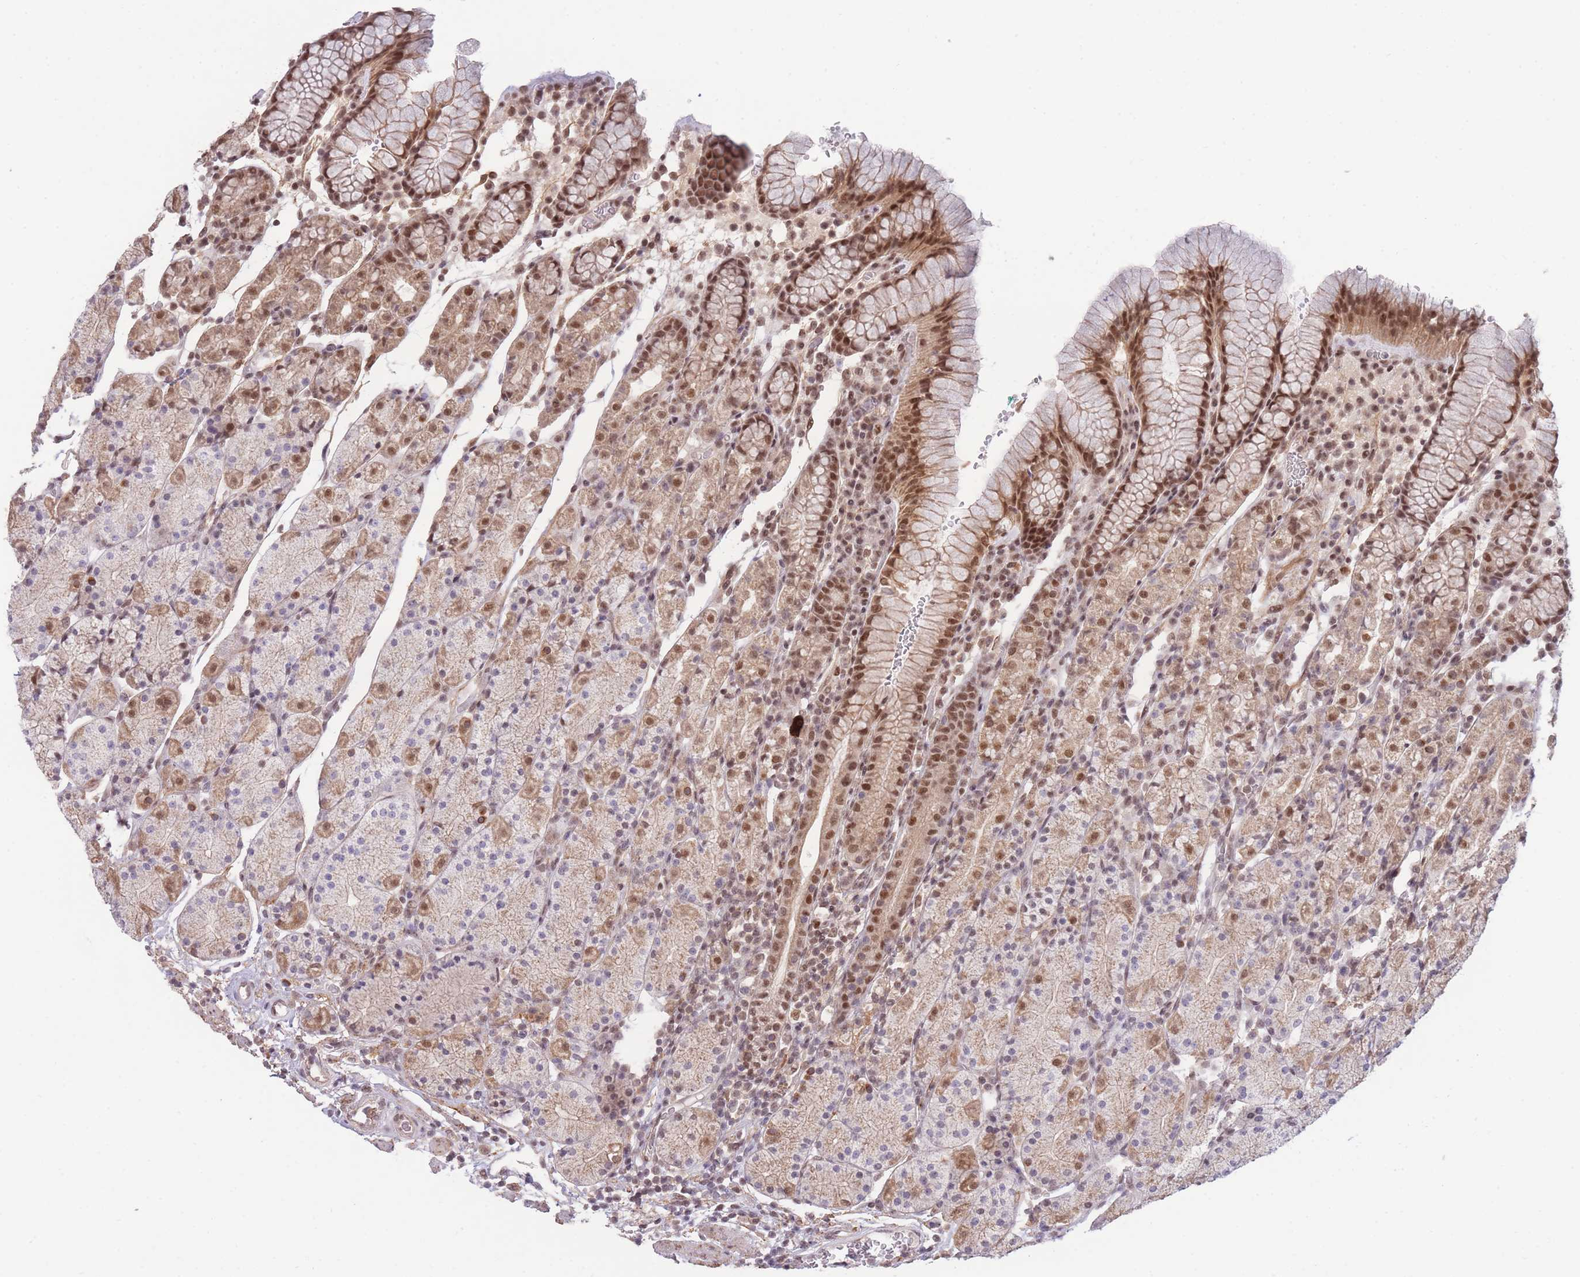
{"staining": {"intensity": "moderate", "quantity": ">75%", "location": "nuclear"}, "tissue": "stomach", "cell_type": "Glandular cells", "image_type": "normal", "snomed": [{"axis": "morphology", "description": "Normal tissue, NOS"}, {"axis": "topography", "description": "Stomach, upper"}, {"axis": "topography", "description": "Stomach"}], "caption": "Immunohistochemical staining of unremarkable human stomach reveals moderate nuclear protein expression in about >75% of glandular cells.", "gene": "CARD8", "patient": {"sex": "male", "age": 62}}